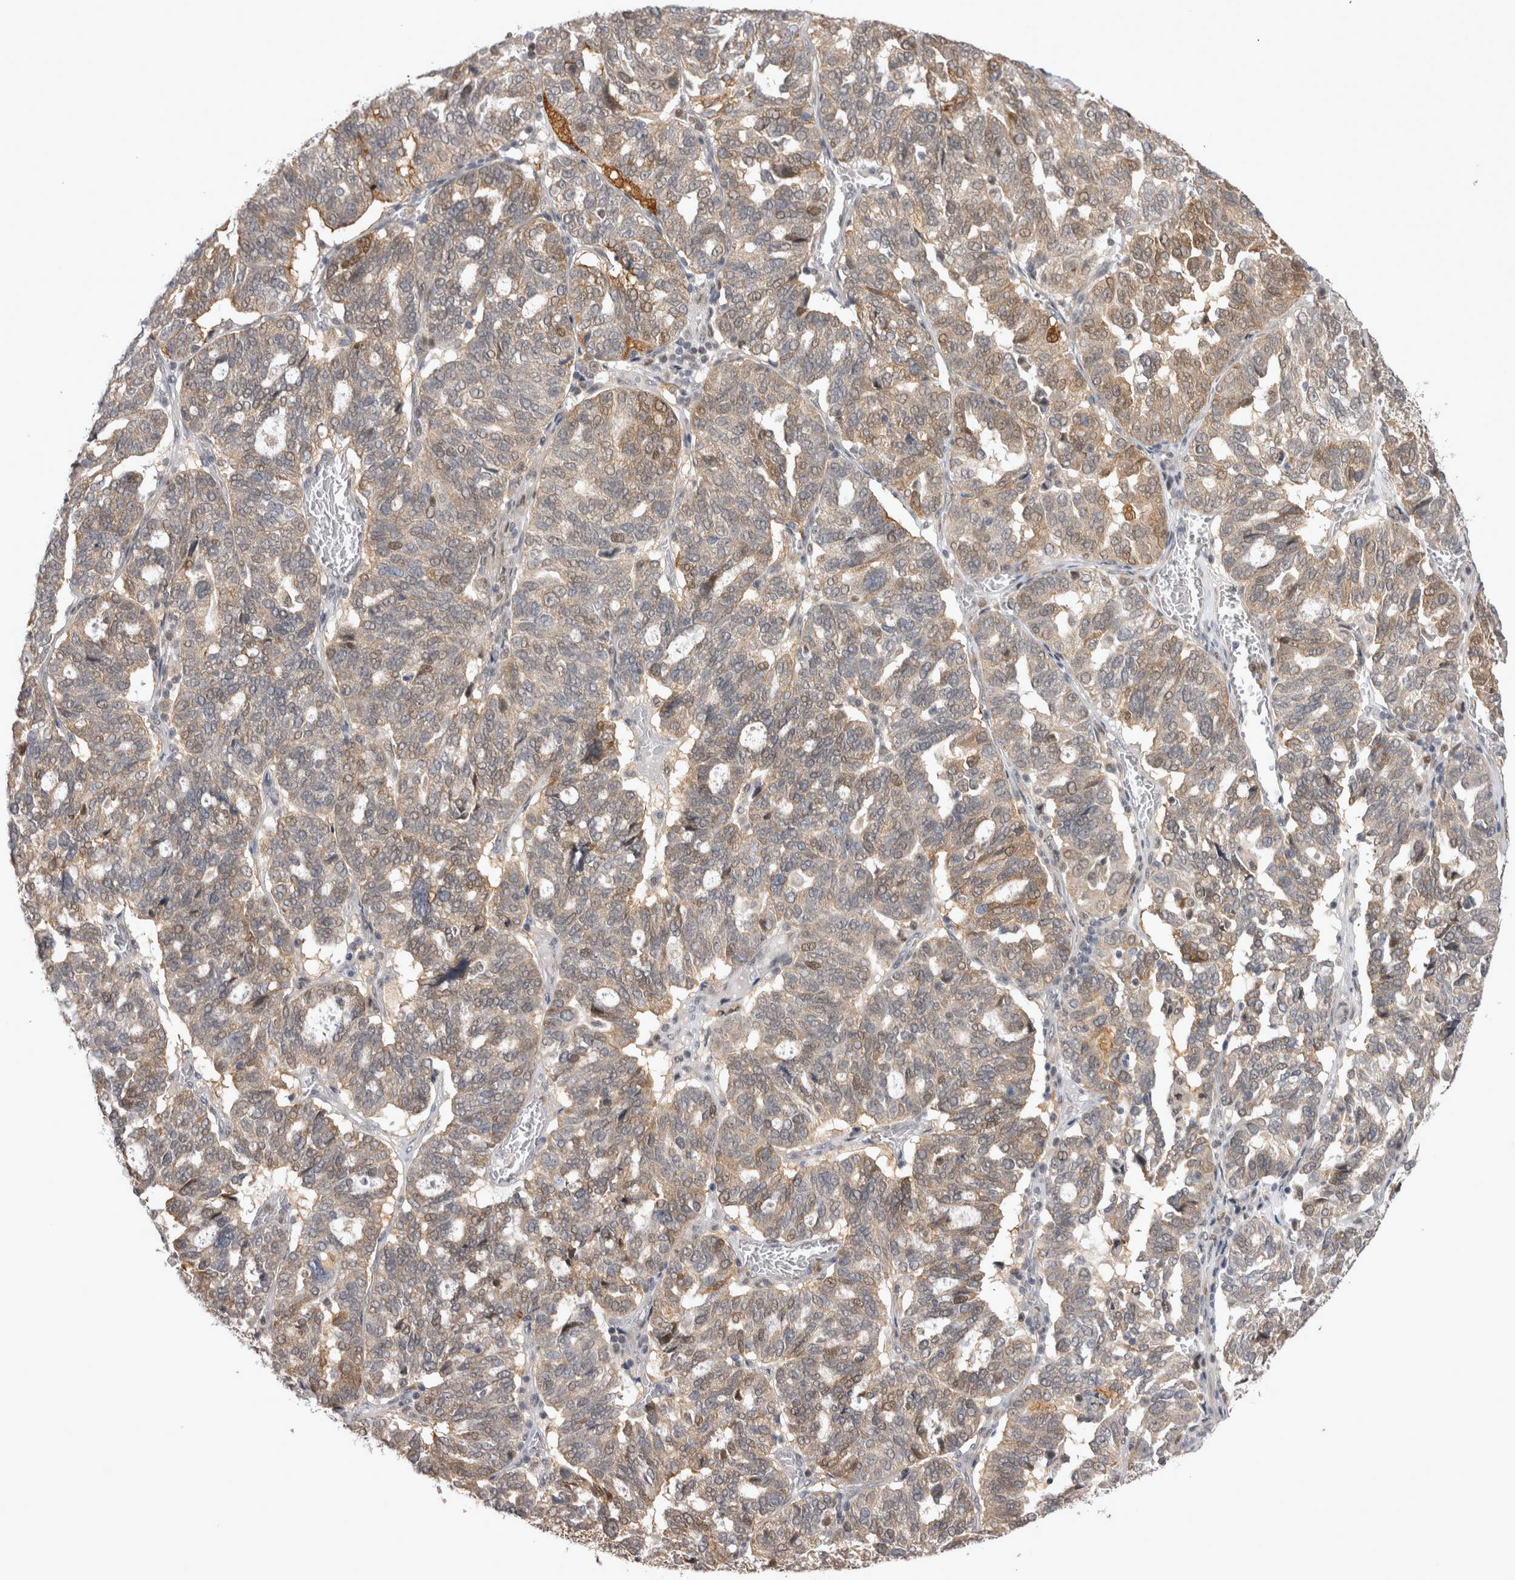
{"staining": {"intensity": "moderate", "quantity": "25%-75%", "location": "cytoplasmic/membranous"}, "tissue": "ovarian cancer", "cell_type": "Tumor cells", "image_type": "cancer", "snomed": [{"axis": "morphology", "description": "Cystadenocarcinoma, serous, NOS"}, {"axis": "topography", "description": "Ovary"}], "caption": "The micrograph shows staining of serous cystadenocarcinoma (ovarian), revealing moderate cytoplasmic/membranous protein expression (brown color) within tumor cells.", "gene": "CHIC2", "patient": {"sex": "female", "age": 59}}